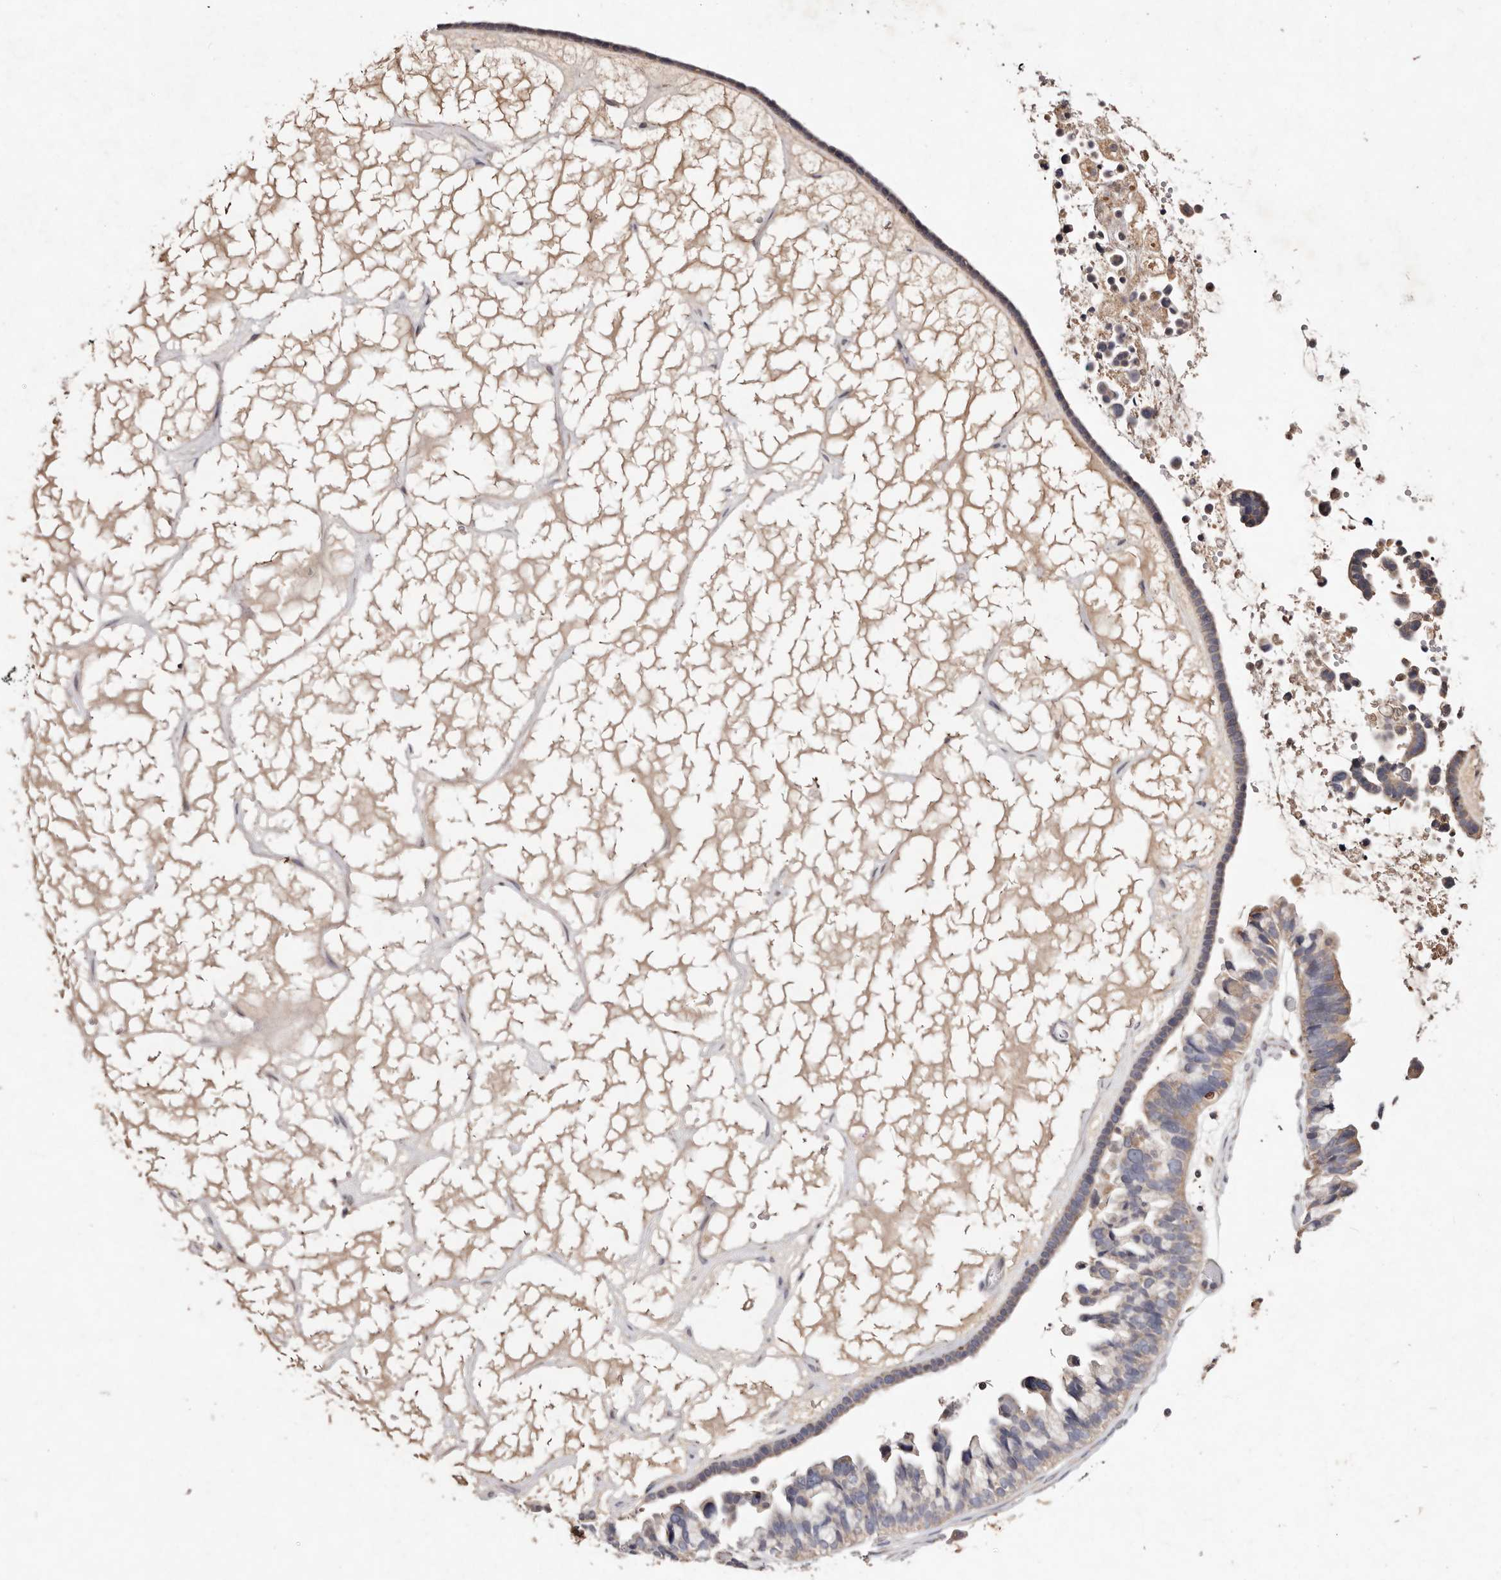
{"staining": {"intensity": "weak", "quantity": ">75%", "location": "cytoplasmic/membranous"}, "tissue": "ovarian cancer", "cell_type": "Tumor cells", "image_type": "cancer", "snomed": [{"axis": "morphology", "description": "Cystadenocarcinoma, serous, NOS"}, {"axis": "topography", "description": "Ovary"}], "caption": "Tumor cells exhibit weak cytoplasmic/membranous staining in approximately >75% of cells in ovarian cancer (serous cystadenocarcinoma).", "gene": "TSC2", "patient": {"sex": "female", "age": 56}}